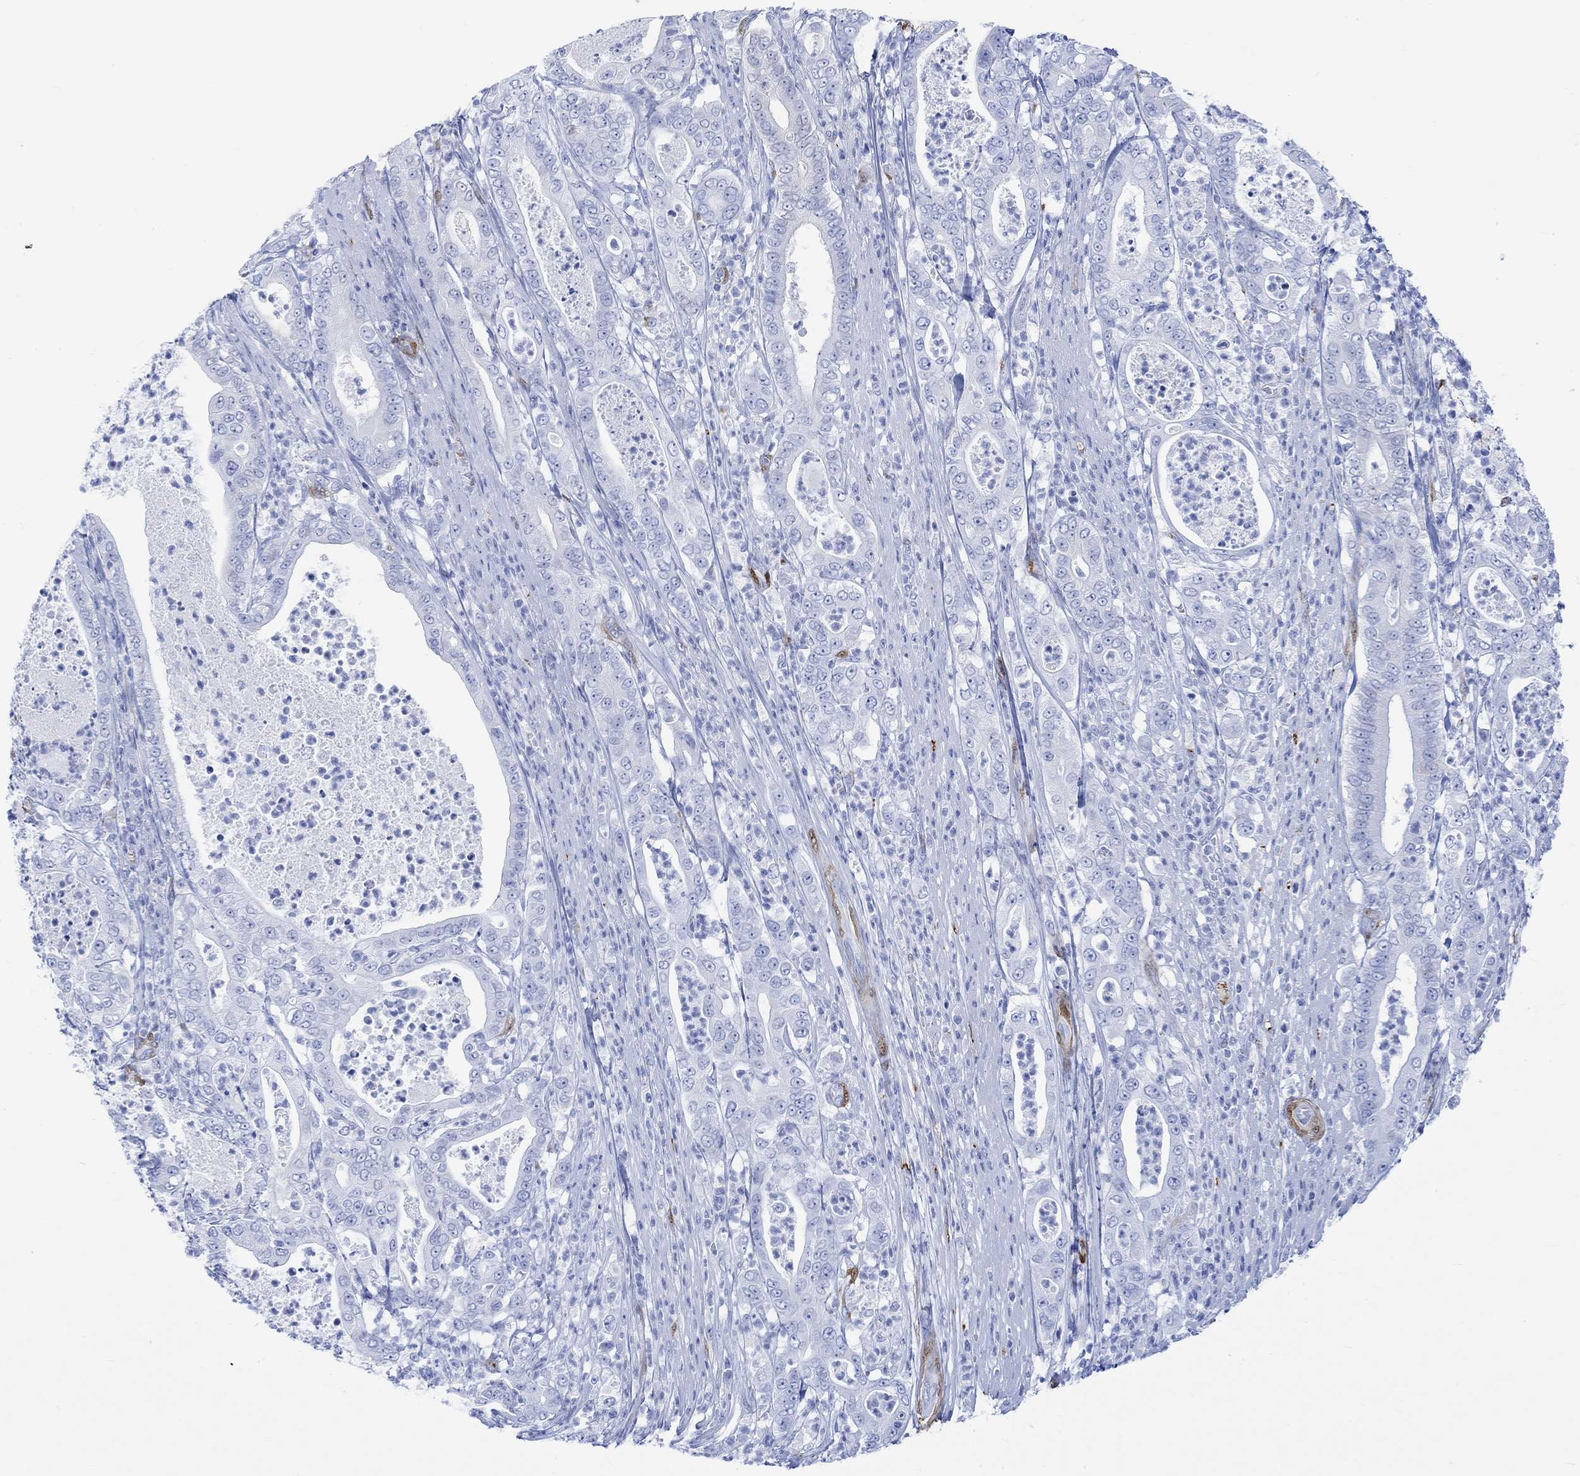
{"staining": {"intensity": "negative", "quantity": "none", "location": "none"}, "tissue": "pancreatic cancer", "cell_type": "Tumor cells", "image_type": "cancer", "snomed": [{"axis": "morphology", "description": "Adenocarcinoma, NOS"}, {"axis": "topography", "description": "Pancreas"}], "caption": "Pancreatic cancer (adenocarcinoma) was stained to show a protein in brown. There is no significant expression in tumor cells.", "gene": "TPPP3", "patient": {"sex": "male", "age": 71}}